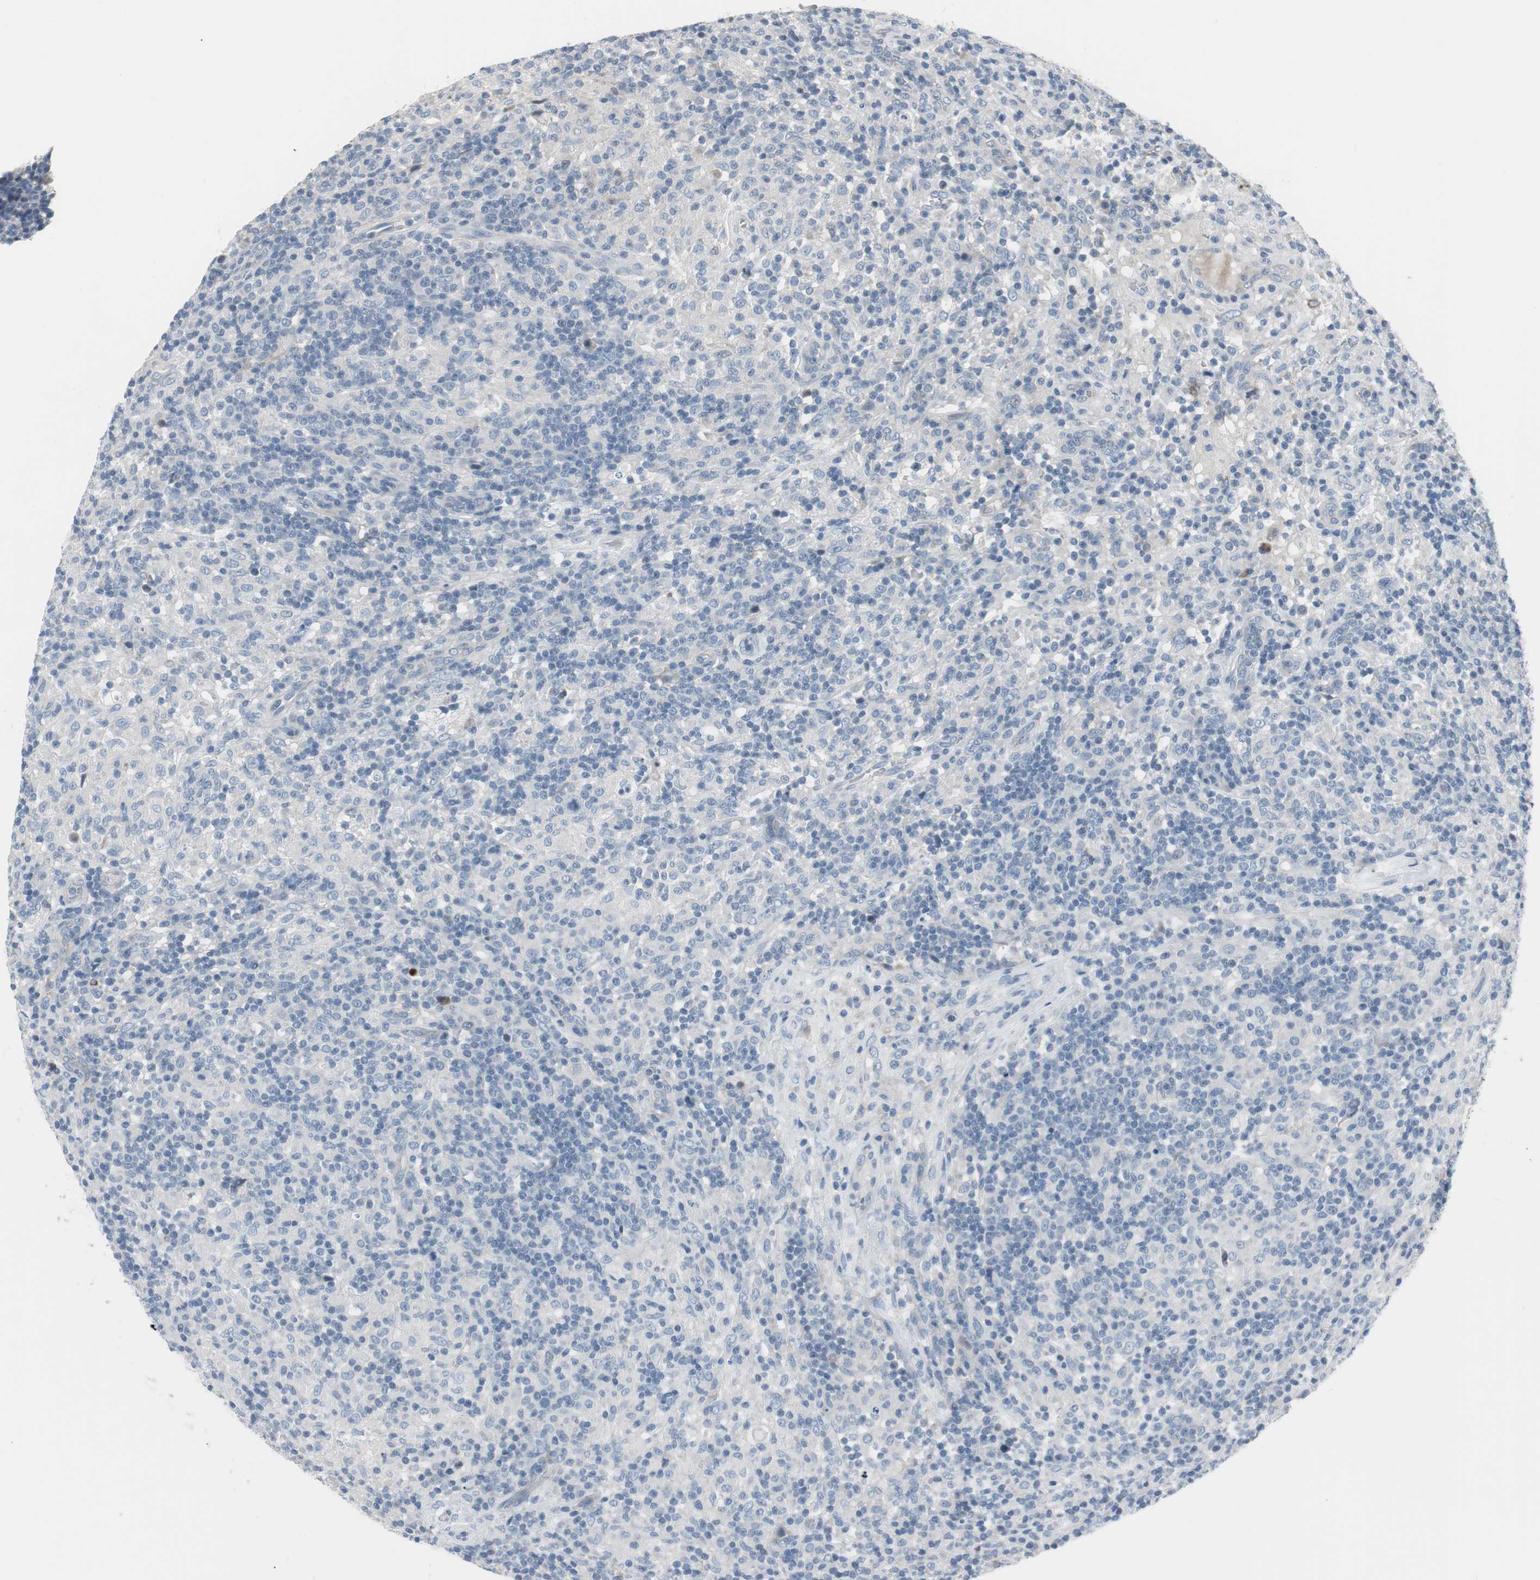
{"staining": {"intensity": "negative", "quantity": "none", "location": "none"}, "tissue": "lymphoma", "cell_type": "Tumor cells", "image_type": "cancer", "snomed": [{"axis": "morphology", "description": "Hodgkin's disease, NOS"}, {"axis": "topography", "description": "Lymph node"}], "caption": "Hodgkin's disease was stained to show a protein in brown. There is no significant staining in tumor cells. Nuclei are stained in blue.", "gene": "PIGR", "patient": {"sex": "male", "age": 70}}